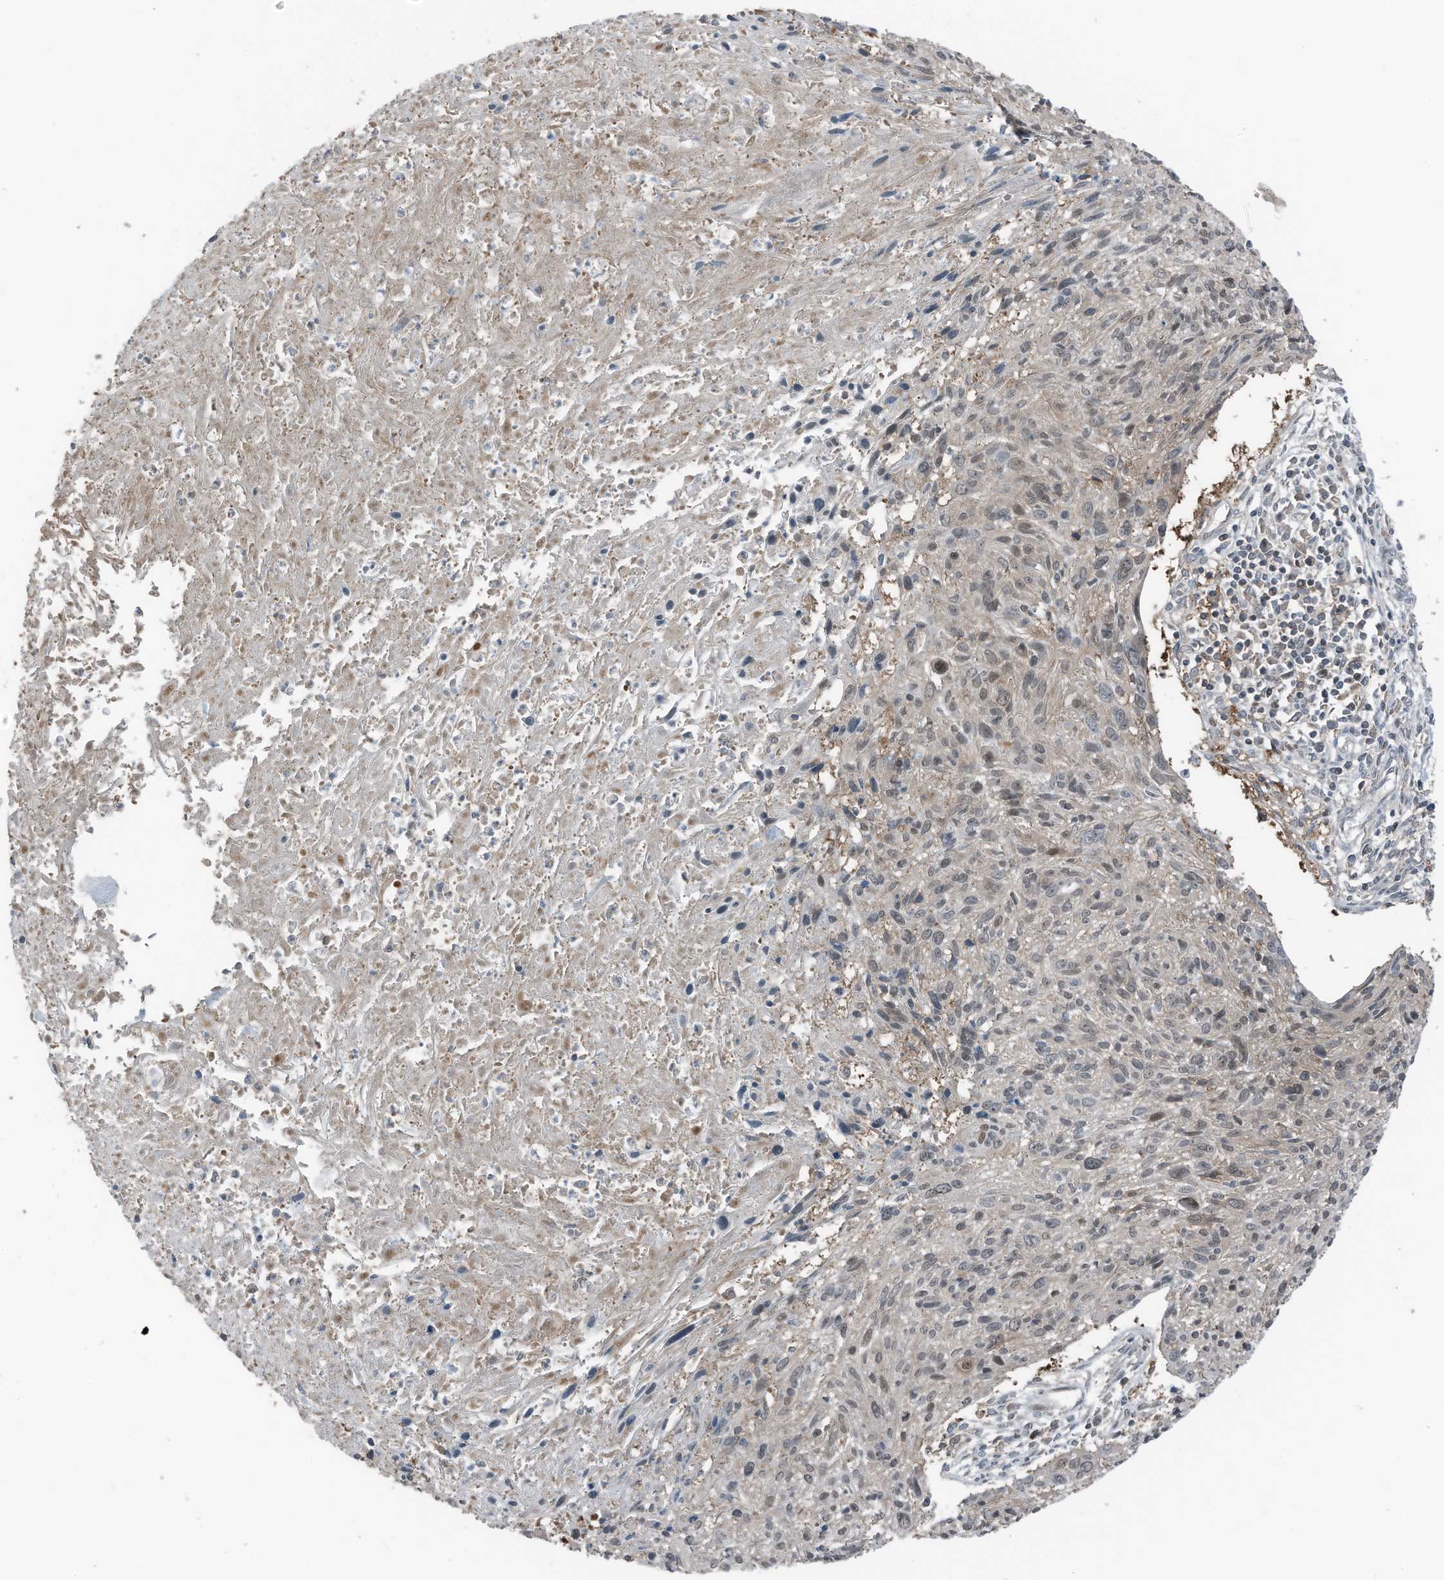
{"staining": {"intensity": "weak", "quantity": "<25%", "location": "nuclear"}, "tissue": "cervical cancer", "cell_type": "Tumor cells", "image_type": "cancer", "snomed": [{"axis": "morphology", "description": "Squamous cell carcinoma, NOS"}, {"axis": "topography", "description": "Cervix"}], "caption": "Immunohistochemistry micrograph of neoplastic tissue: cervical cancer (squamous cell carcinoma) stained with DAB (3,3'-diaminobenzidine) exhibits no significant protein staining in tumor cells.", "gene": "TXNDC9", "patient": {"sex": "female", "age": 51}}